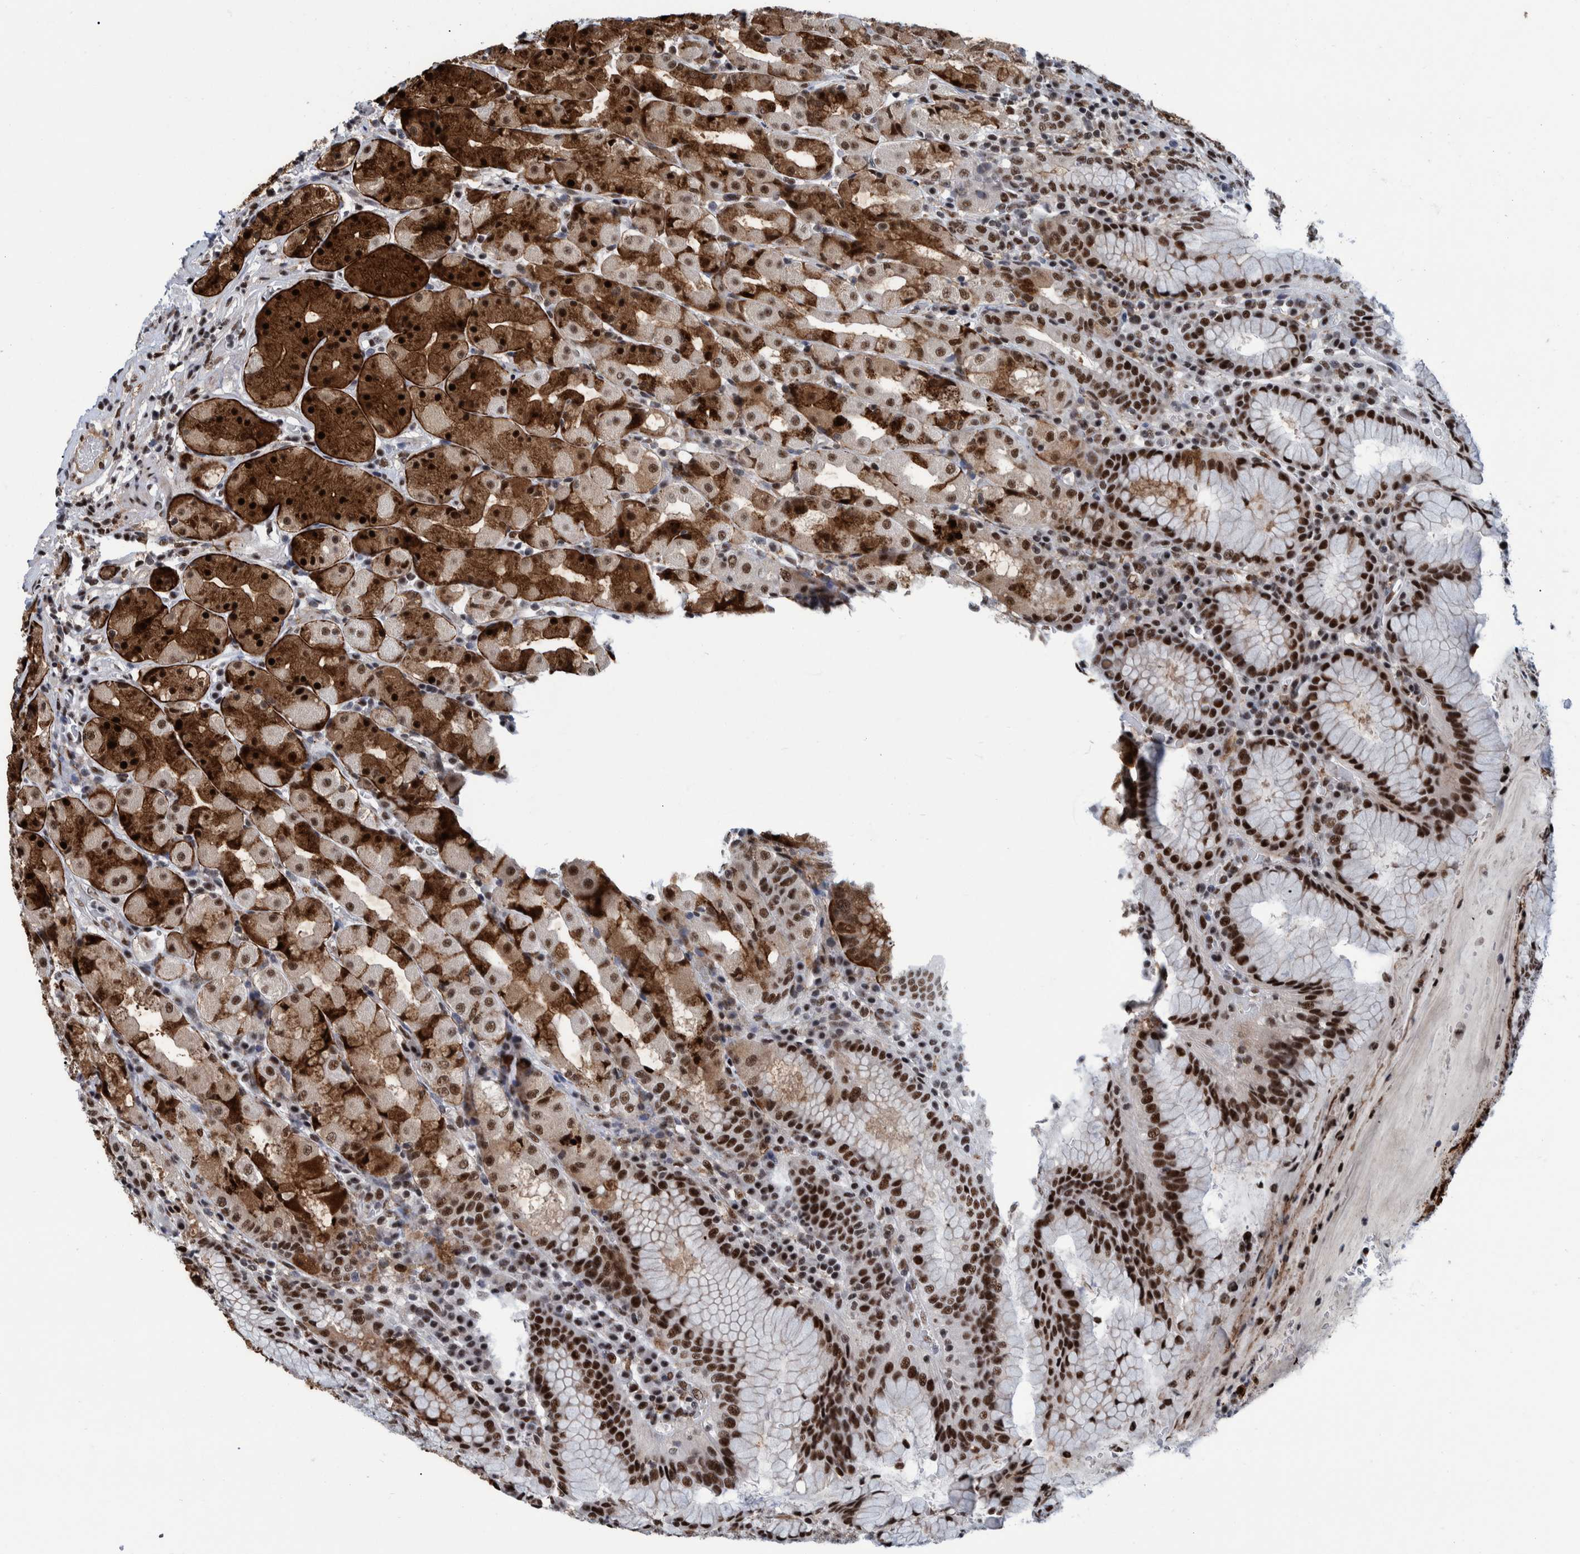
{"staining": {"intensity": "strong", "quantity": ">75%", "location": "cytoplasmic/membranous,nuclear"}, "tissue": "stomach", "cell_type": "Glandular cells", "image_type": "normal", "snomed": [{"axis": "morphology", "description": "Normal tissue, NOS"}, {"axis": "topography", "description": "Stomach, lower"}], "caption": "Human stomach stained for a protein (brown) demonstrates strong cytoplasmic/membranous,nuclear positive positivity in about >75% of glandular cells.", "gene": "EFTUD2", "patient": {"sex": "female", "age": 56}}